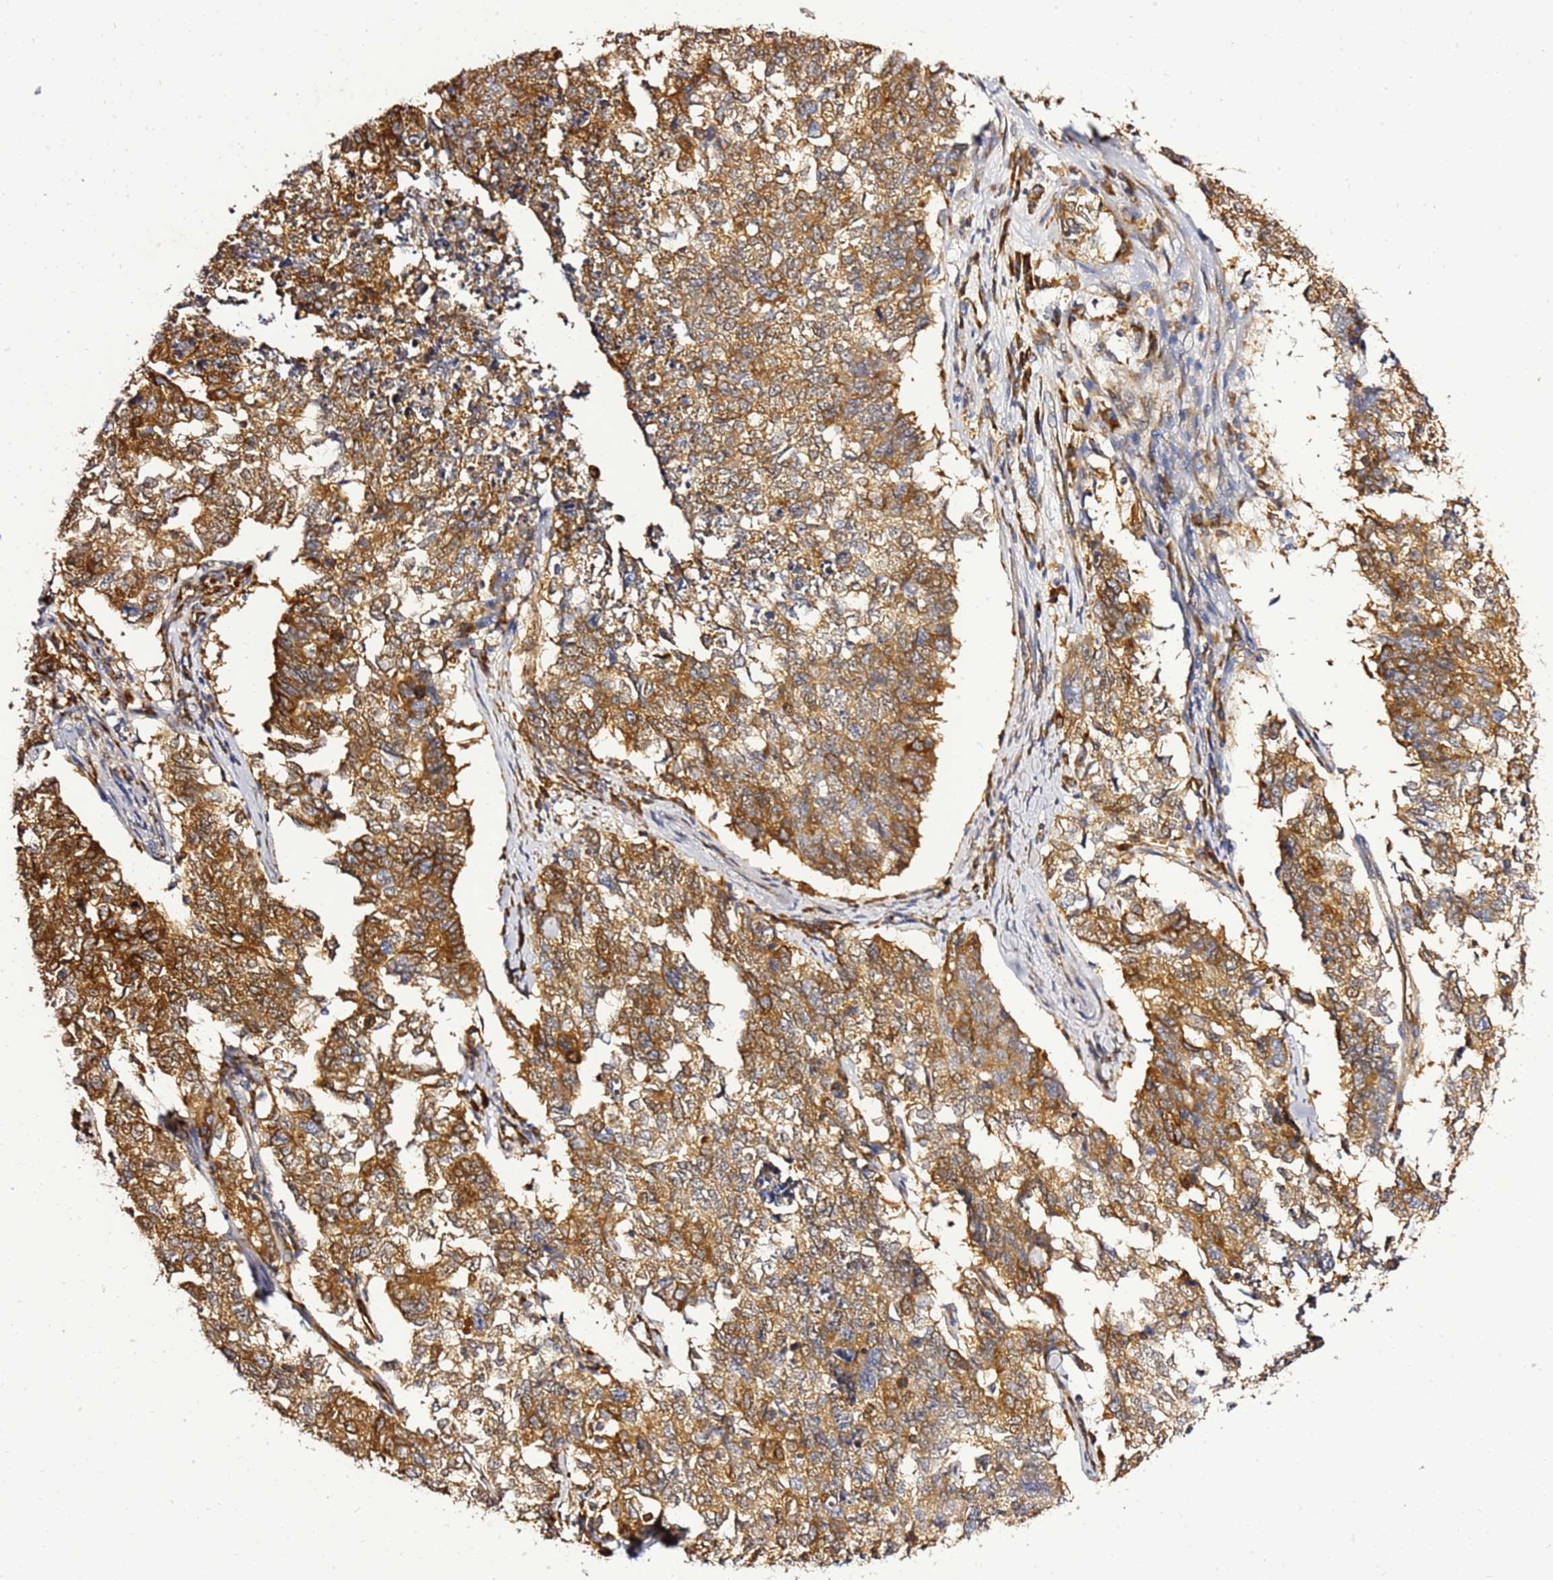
{"staining": {"intensity": "strong", "quantity": ">75%", "location": "cytoplasmic/membranous"}, "tissue": "cervical cancer", "cell_type": "Tumor cells", "image_type": "cancer", "snomed": [{"axis": "morphology", "description": "Squamous cell carcinoma, NOS"}, {"axis": "topography", "description": "Cervix"}], "caption": "There is high levels of strong cytoplasmic/membranous positivity in tumor cells of squamous cell carcinoma (cervical), as demonstrated by immunohistochemical staining (brown color).", "gene": "NOL8", "patient": {"sex": "female", "age": 63}}